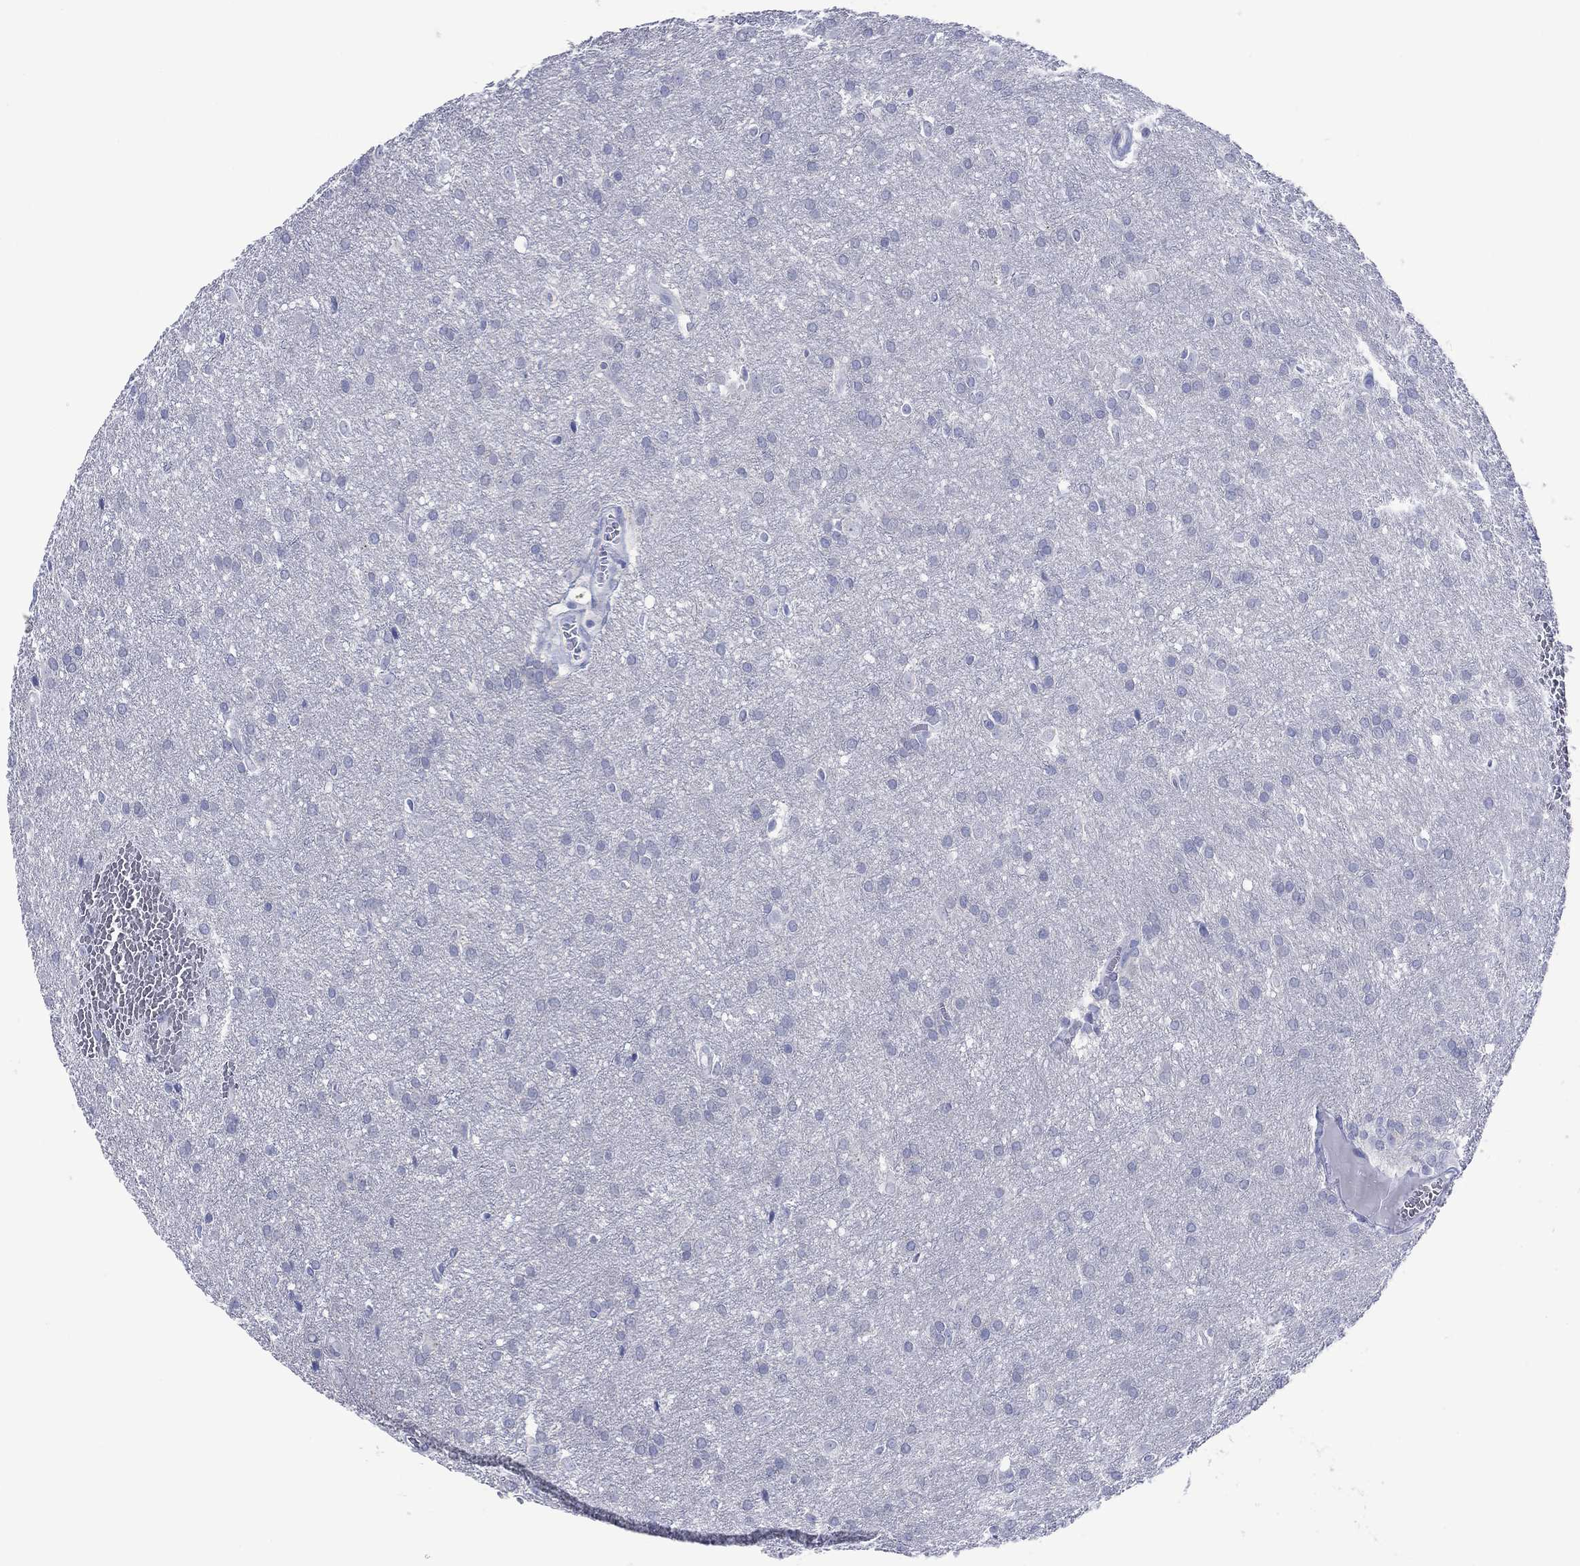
{"staining": {"intensity": "negative", "quantity": "none", "location": "none"}, "tissue": "glioma", "cell_type": "Tumor cells", "image_type": "cancer", "snomed": [{"axis": "morphology", "description": "Glioma, malignant, Low grade"}, {"axis": "topography", "description": "Brain"}], "caption": "Immunohistochemistry (IHC) photomicrograph of malignant glioma (low-grade) stained for a protein (brown), which displays no expression in tumor cells. The staining was performed using DAB (3,3'-diaminobenzidine) to visualize the protein expression in brown, while the nuclei were stained in blue with hematoxylin (Magnification: 20x).", "gene": "MLANA", "patient": {"sex": "female", "age": 32}}